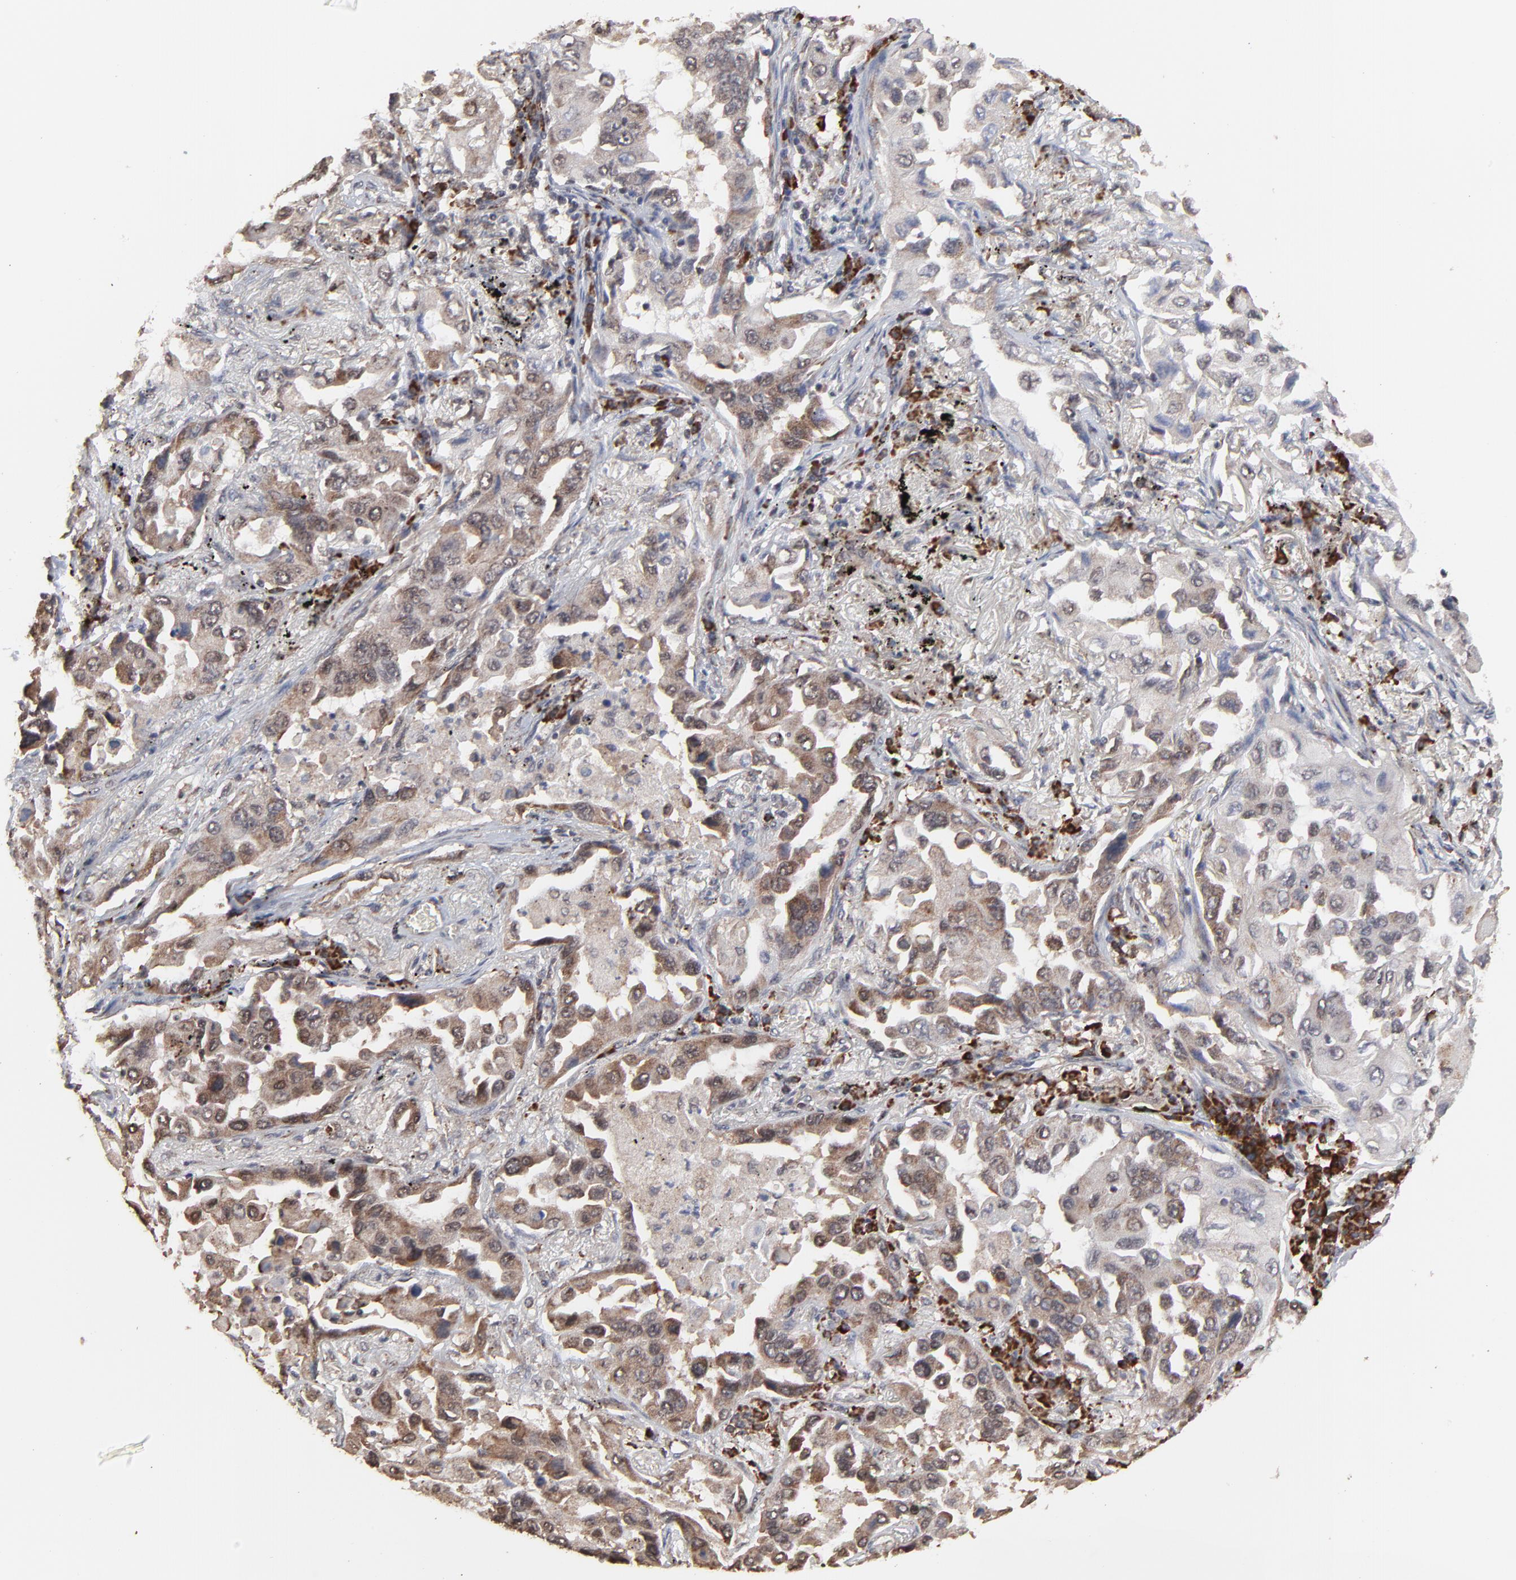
{"staining": {"intensity": "weak", "quantity": "25%-75%", "location": "cytoplasmic/membranous"}, "tissue": "lung cancer", "cell_type": "Tumor cells", "image_type": "cancer", "snomed": [{"axis": "morphology", "description": "Adenocarcinoma, NOS"}, {"axis": "topography", "description": "Lung"}], "caption": "Tumor cells exhibit weak cytoplasmic/membranous positivity in approximately 25%-75% of cells in lung cancer (adenocarcinoma). (Brightfield microscopy of DAB IHC at high magnification).", "gene": "CHM", "patient": {"sex": "female", "age": 65}}